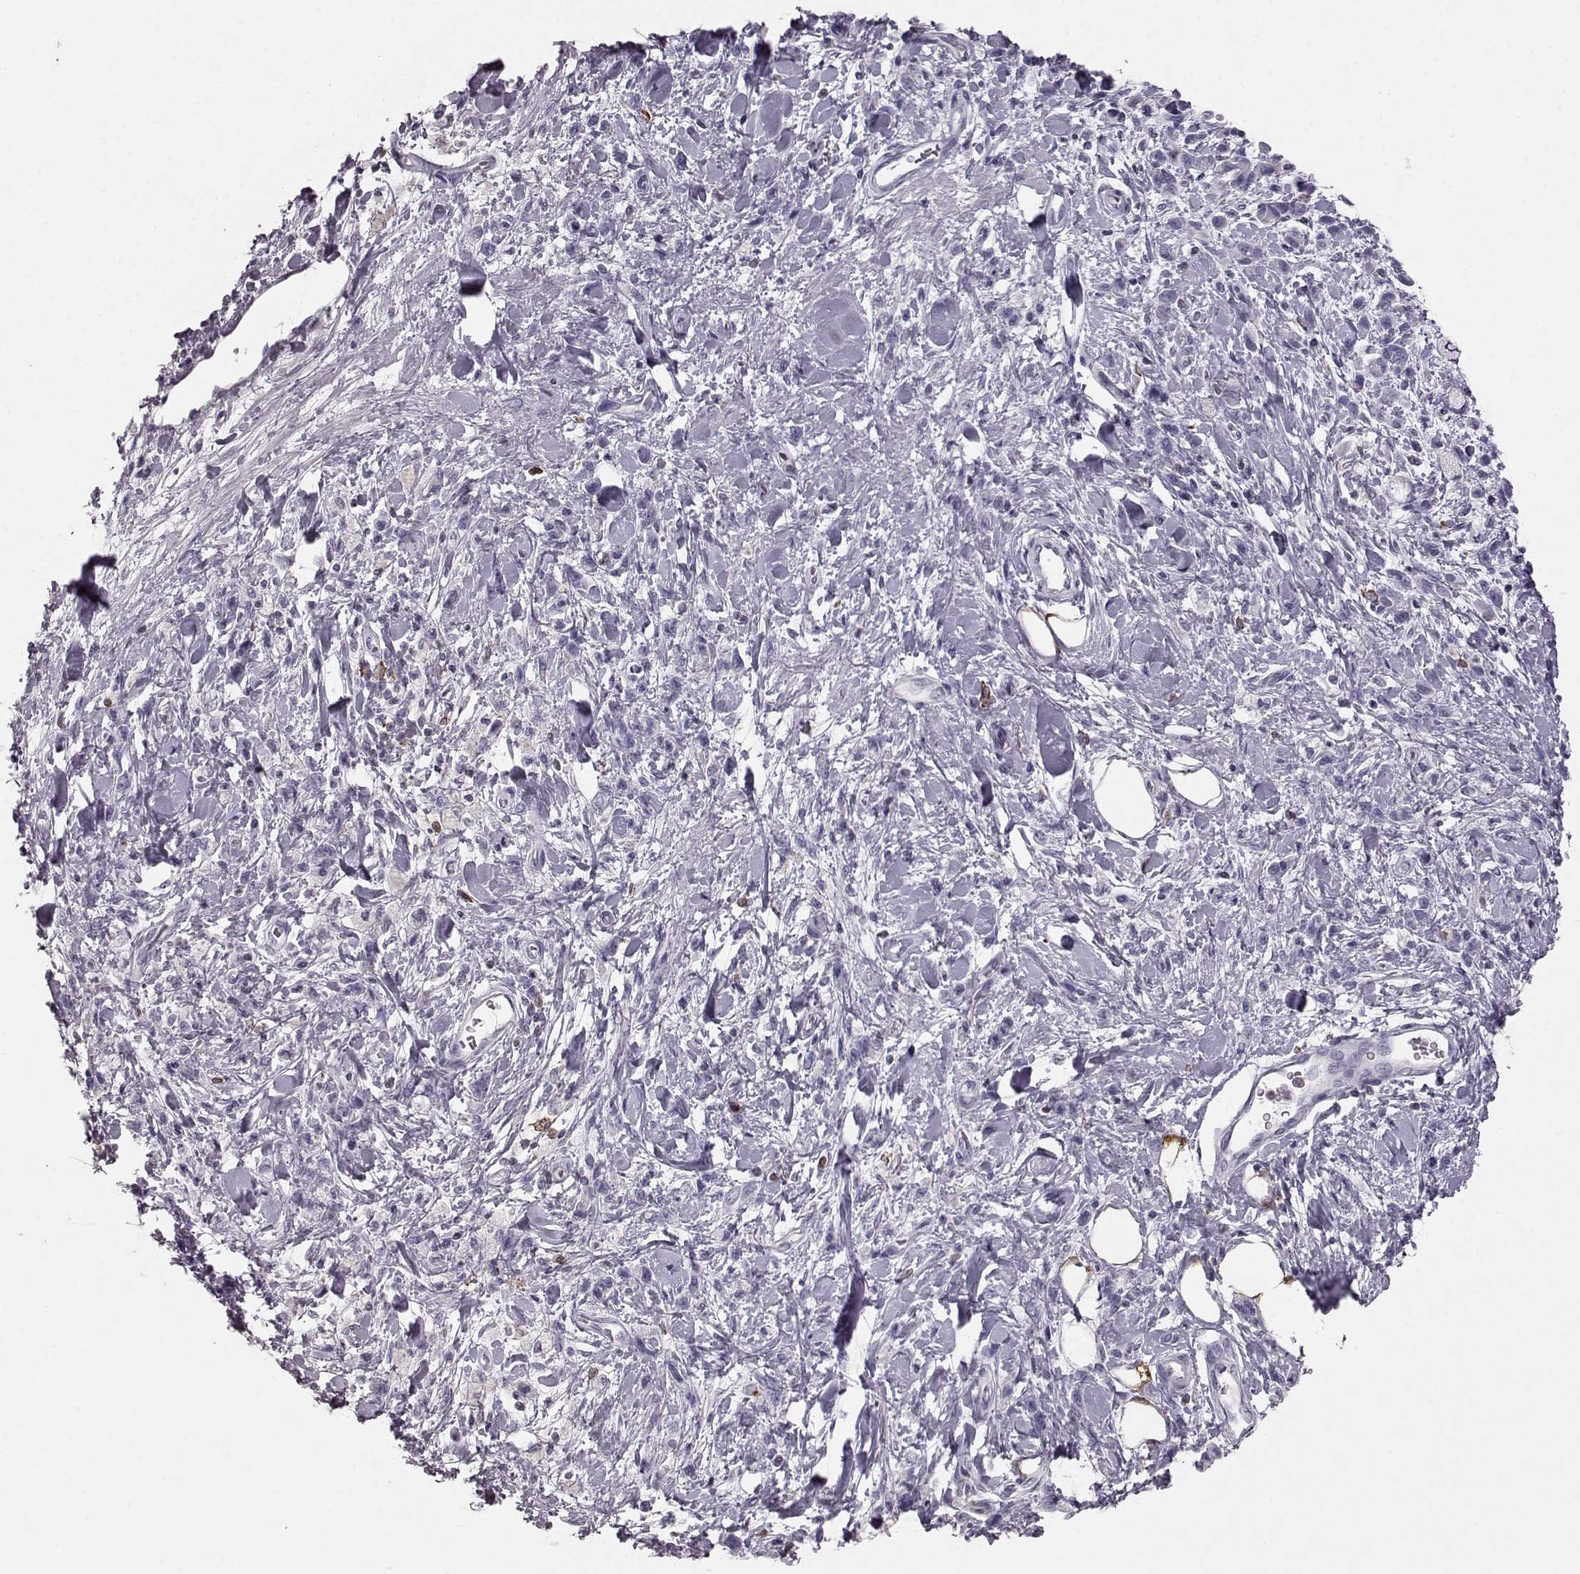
{"staining": {"intensity": "negative", "quantity": "none", "location": "none"}, "tissue": "stomach cancer", "cell_type": "Tumor cells", "image_type": "cancer", "snomed": [{"axis": "morphology", "description": "Adenocarcinoma, NOS"}, {"axis": "topography", "description": "Stomach"}], "caption": "Stomach cancer (adenocarcinoma) was stained to show a protein in brown. There is no significant expression in tumor cells.", "gene": "ELOVL5", "patient": {"sex": "male", "age": 77}}